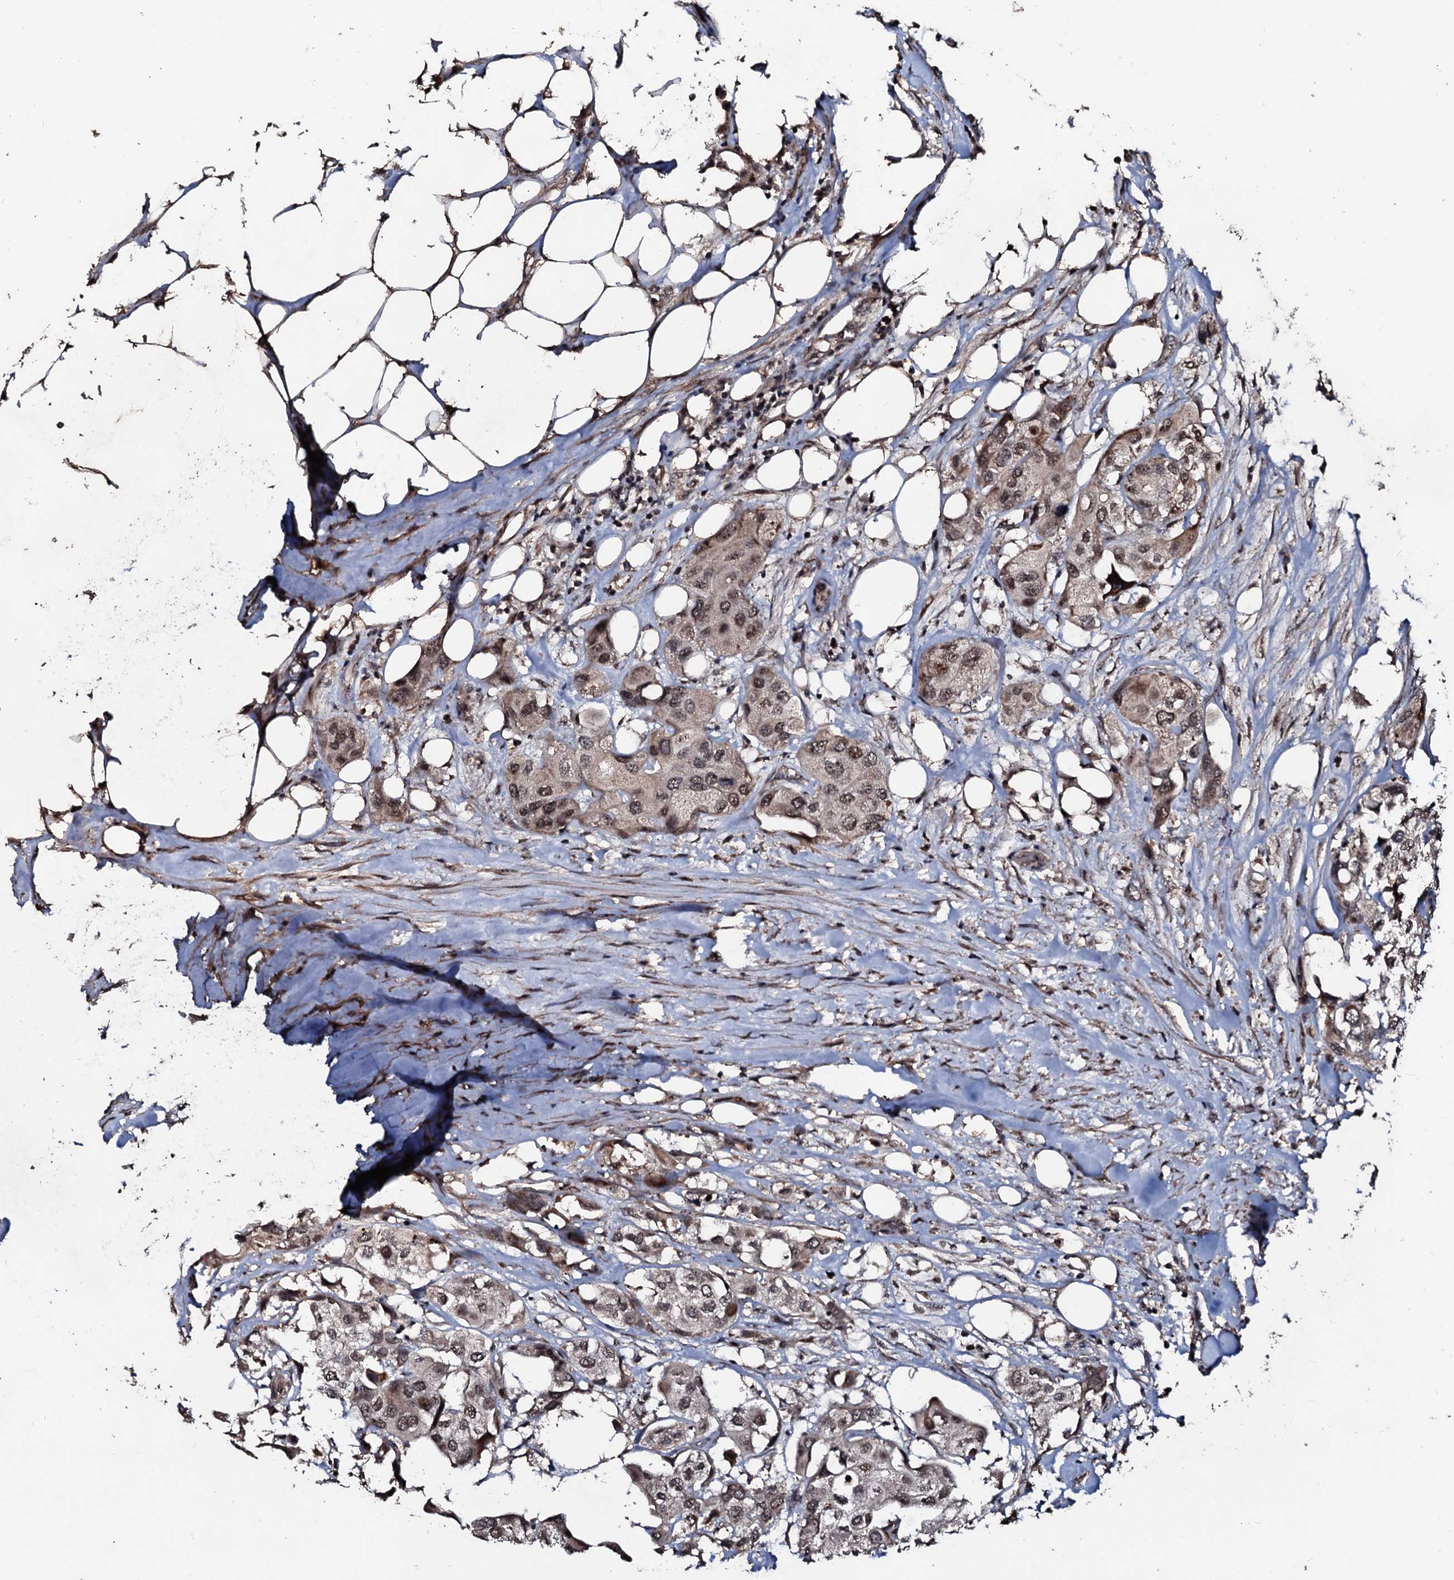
{"staining": {"intensity": "moderate", "quantity": ">75%", "location": "nuclear"}, "tissue": "urothelial cancer", "cell_type": "Tumor cells", "image_type": "cancer", "snomed": [{"axis": "morphology", "description": "Urothelial carcinoma, High grade"}, {"axis": "topography", "description": "Urinary bladder"}], "caption": "Tumor cells demonstrate medium levels of moderate nuclear staining in about >75% of cells in human high-grade urothelial carcinoma.", "gene": "SUPT7L", "patient": {"sex": "male", "age": 64}}